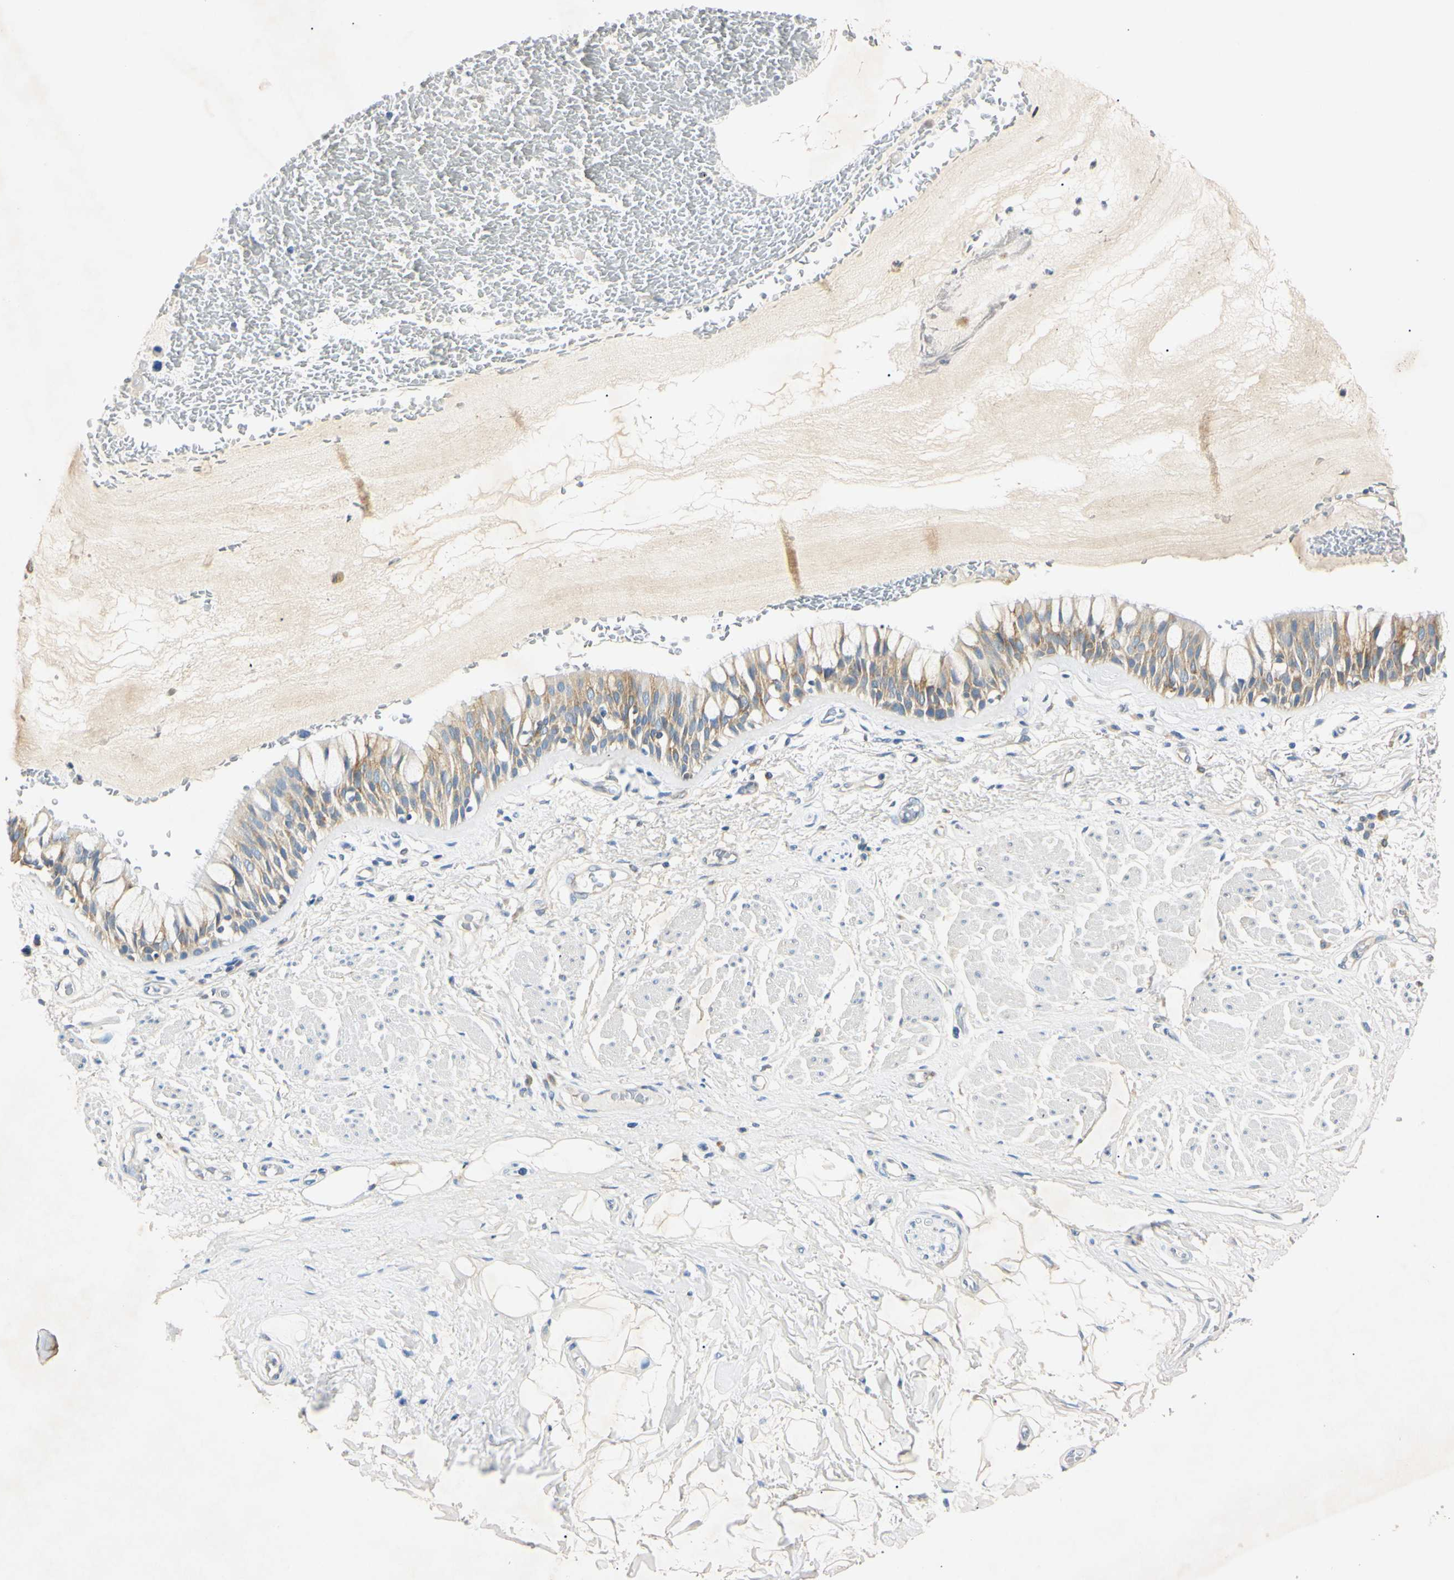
{"staining": {"intensity": "moderate", "quantity": "25%-75%", "location": "cytoplasmic/membranous"}, "tissue": "bronchus", "cell_type": "Respiratory epithelial cells", "image_type": "normal", "snomed": [{"axis": "morphology", "description": "Normal tissue, NOS"}, {"axis": "topography", "description": "Bronchus"}], "caption": "This image displays immunohistochemistry (IHC) staining of unremarkable human bronchus, with medium moderate cytoplasmic/membranous expression in approximately 25%-75% of respiratory epithelial cells.", "gene": "DNAJB12", "patient": {"sex": "male", "age": 66}}